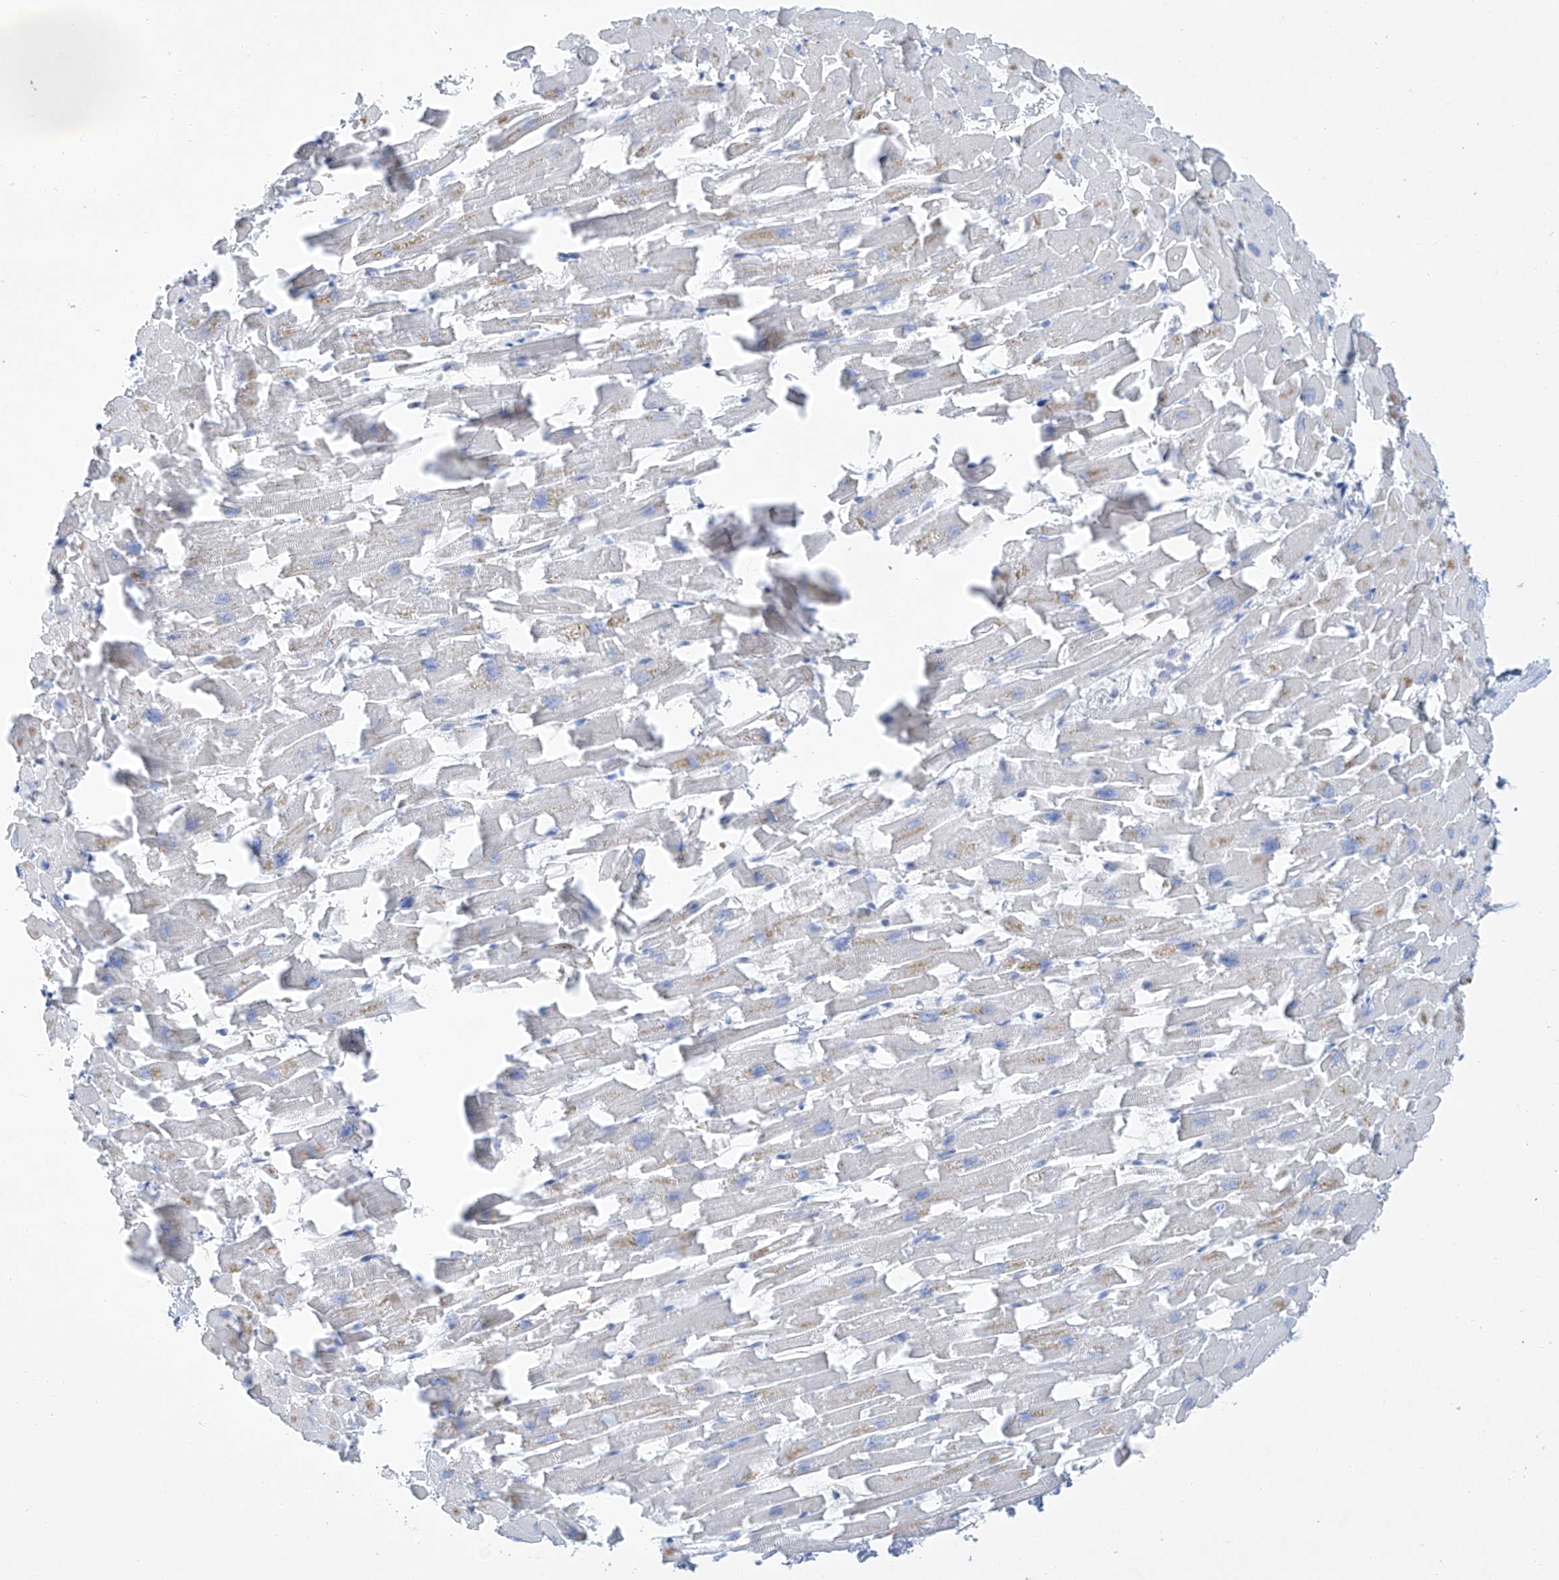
{"staining": {"intensity": "negative", "quantity": "none", "location": "none"}, "tissue": "heart muscle", "cell_type": "Cardiomyocytes", "image_type": "normal", "snomed": [{"axis": "morphology", "description": "Normal tissue, NOS"}, {"axis": "topography", "description": "Heart"}], "caption": "High power microscopy photomicrograph of an immunohistochemistry (IHC) micrograph of benign heart muscle, revealing no significant expression in cardiomyocytes.", "gene": "MAGI1", "patient": {"sex": "female", "age": 64}}